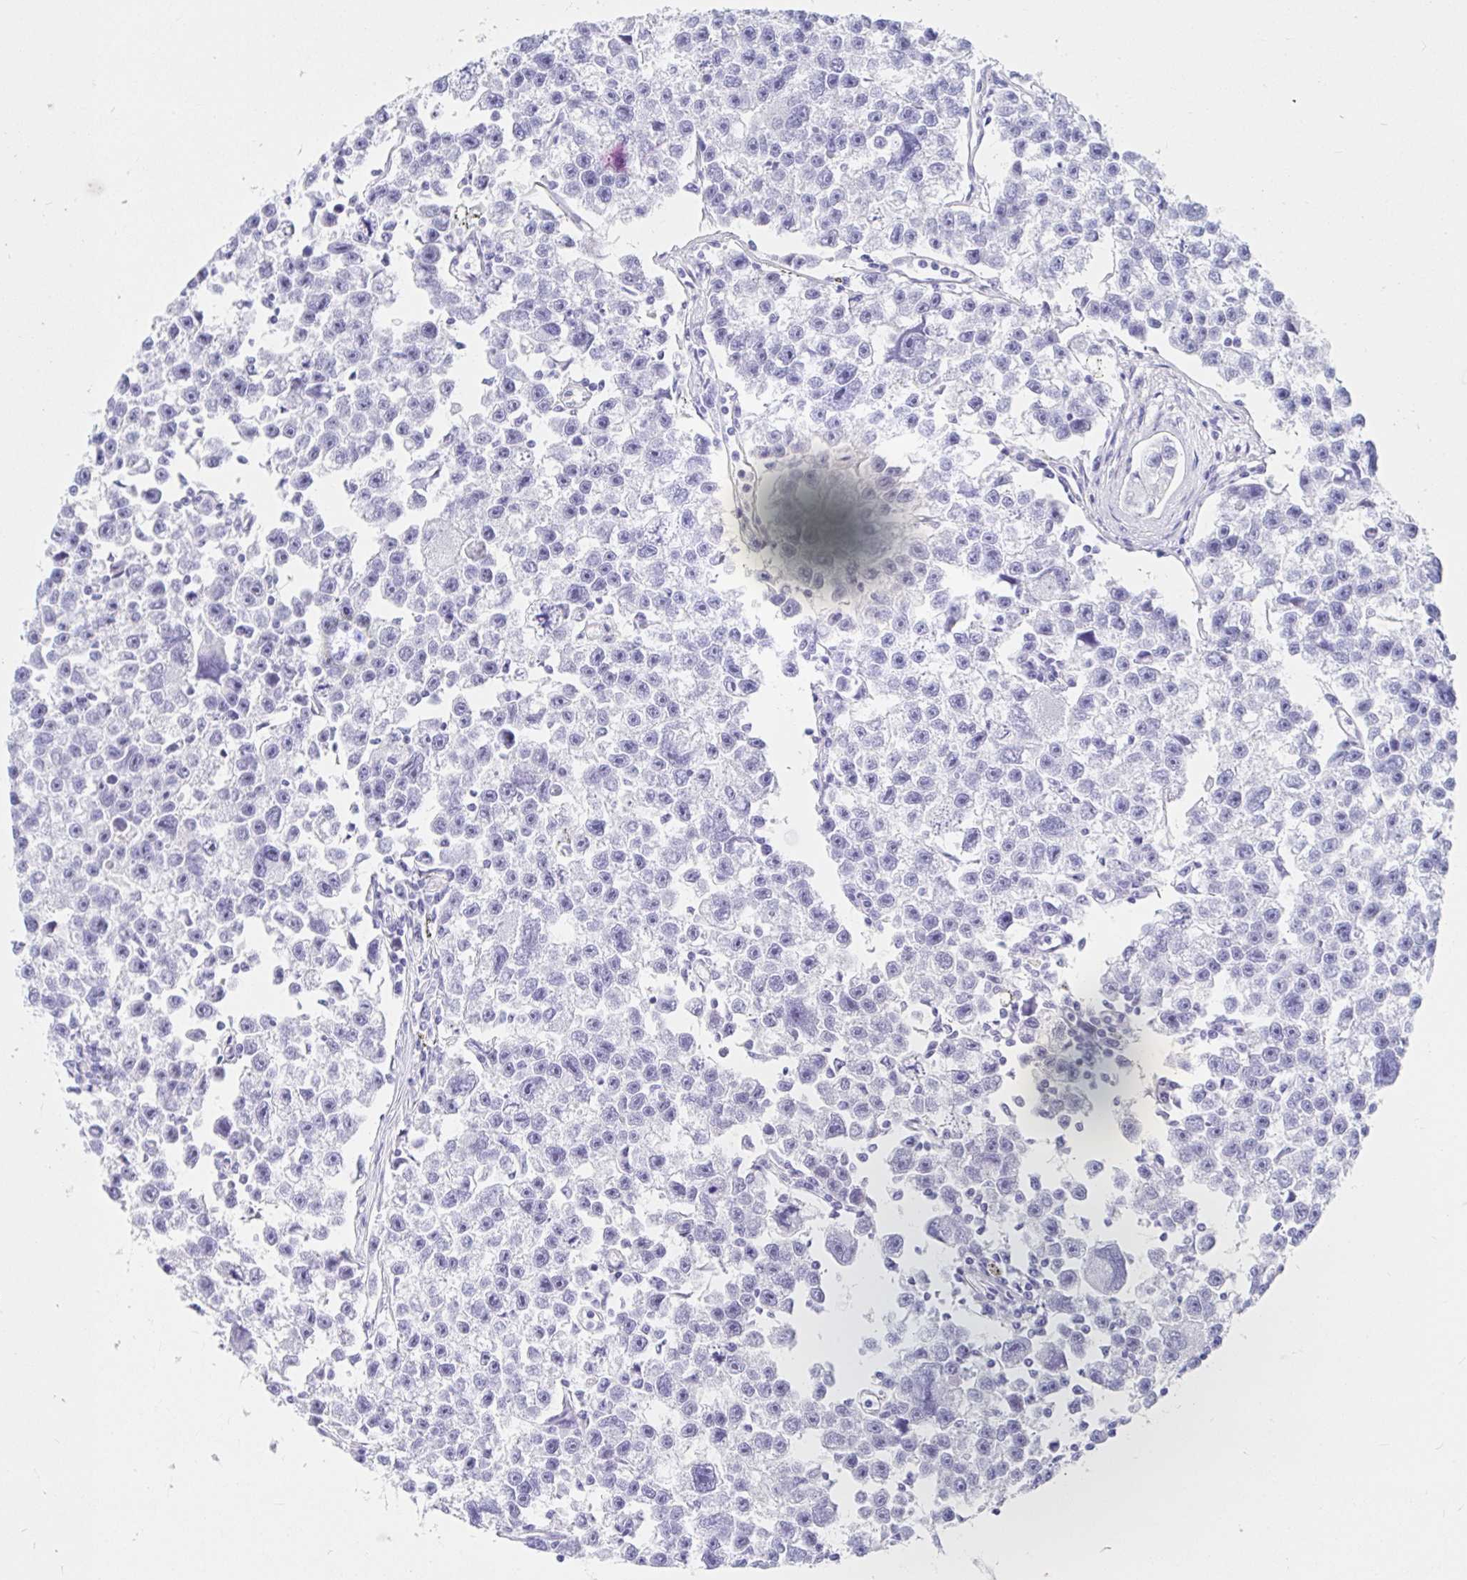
{"staining": {"intensity": "negative", "quantity": "none", "location": "none"}, "tissue": "testis cancer", "cell_type": "Tumor cells", "image_type": "cancer", "snomed": [{"axis": "morphology", "description": "Seminoma, NOS"}, {"axis": "topography", "description": "Testis"}], "caption": "An image of testis cancer (seminoma) stained for a protein shows no brown staining in tumor cells.", "gene": "OR6T1", "patient": {"sex": "male", "age": 26}}